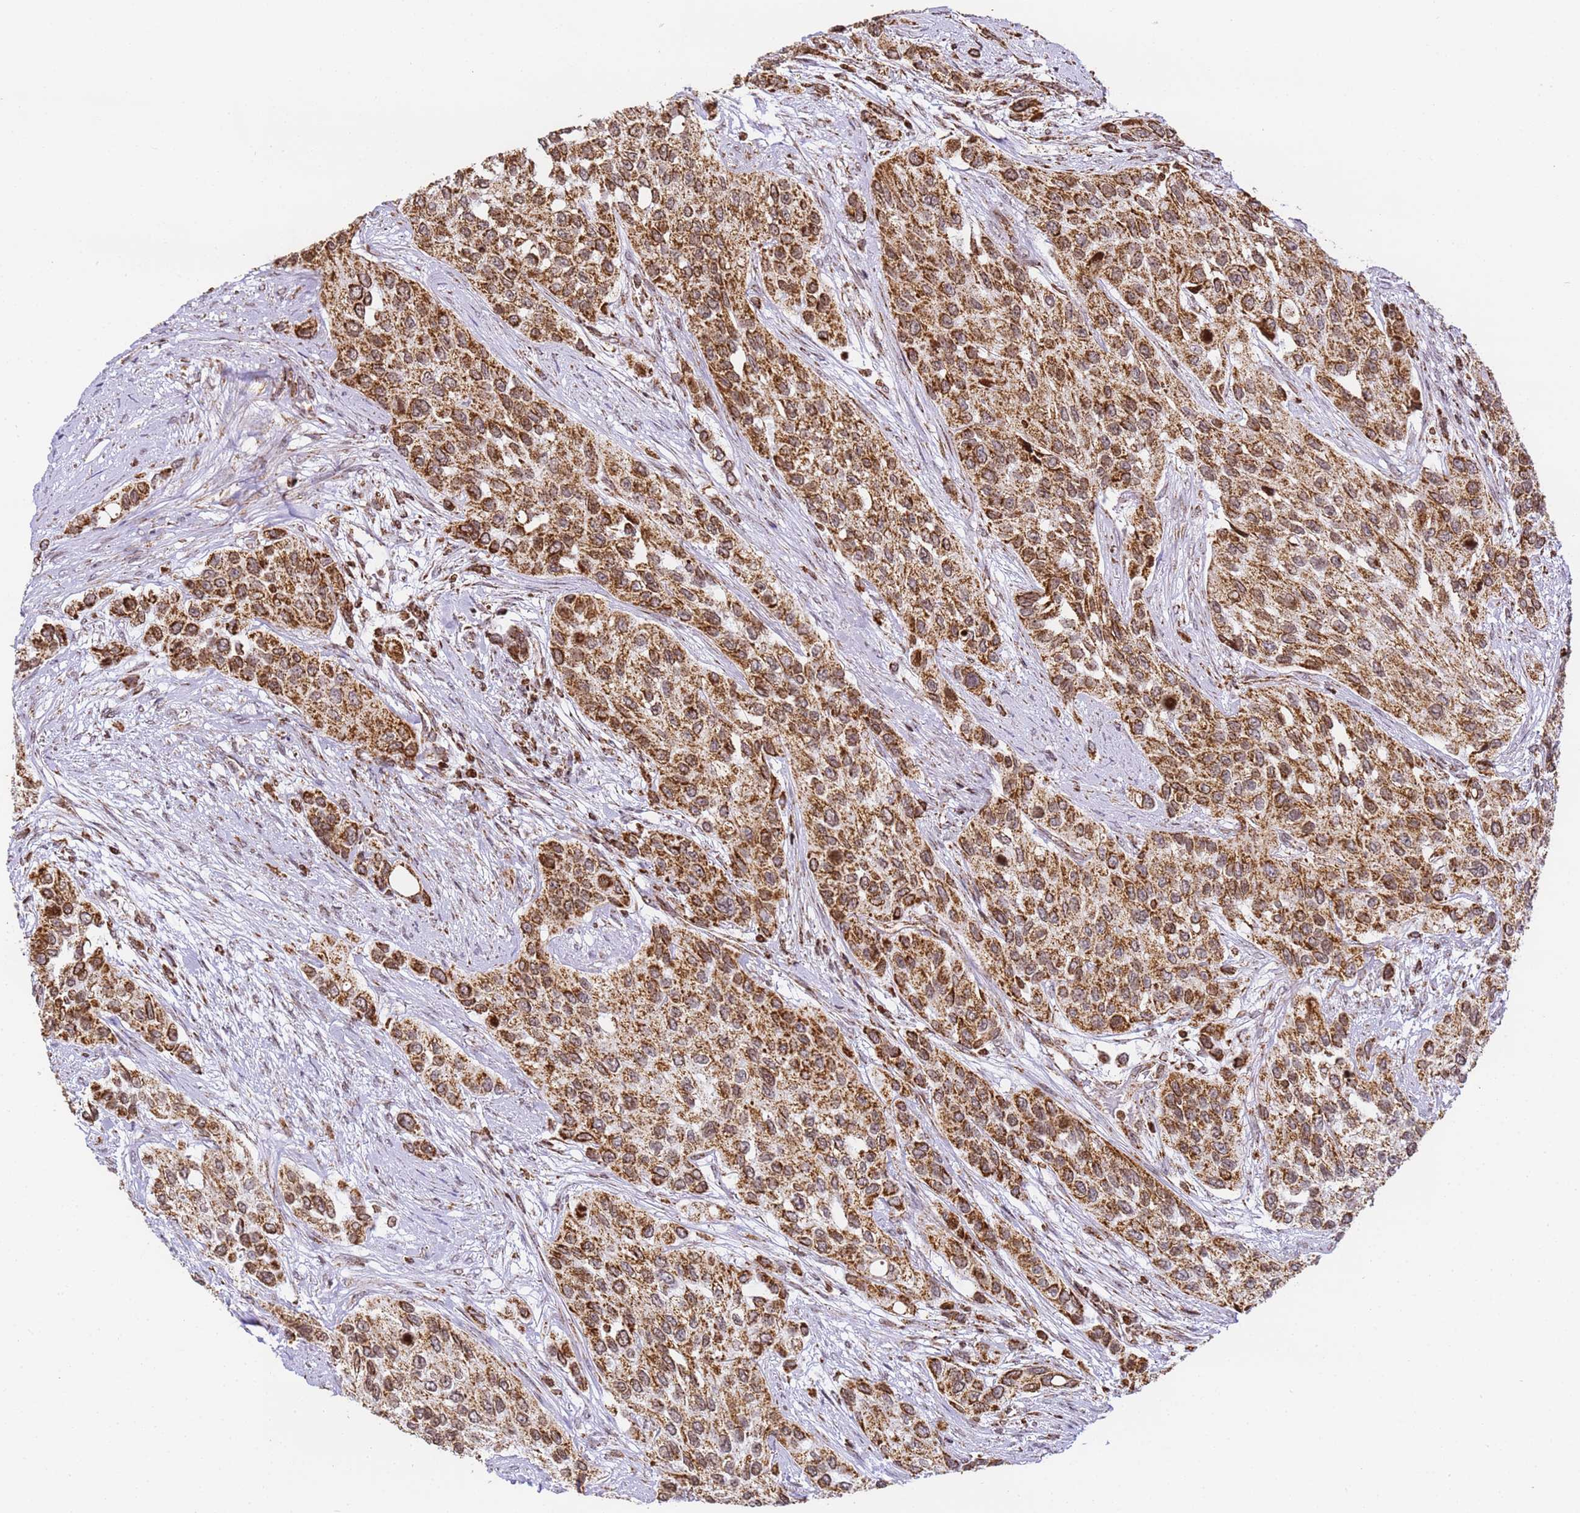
{"staining": {"intensity": "strong", "quantity": ">75%", "location": "cytoplasmic/membranous"}, "tissue": "urothelial cancer", "cell_type": "Tumor cells", "image_type": "cancer", "snomed": [{"axis": "morphology", "description": "Normal tissue, NOS"}, {"axis": "morphology", "description": "Urothelial carcinoma, High grade"}, {"axis": "topography", "description": "Vascular tissue"}, {"axis": "topography", "description": "Urinary bladder"}], "caption": "This is an image of immunohistochemistry staining of high-grade urothelial carcinoma, which shows strong positivity in the cytoplasmic/membranous of tumor cells.", "gene": "HSPE1", "patient": {"sex": "female", "age": 56}}